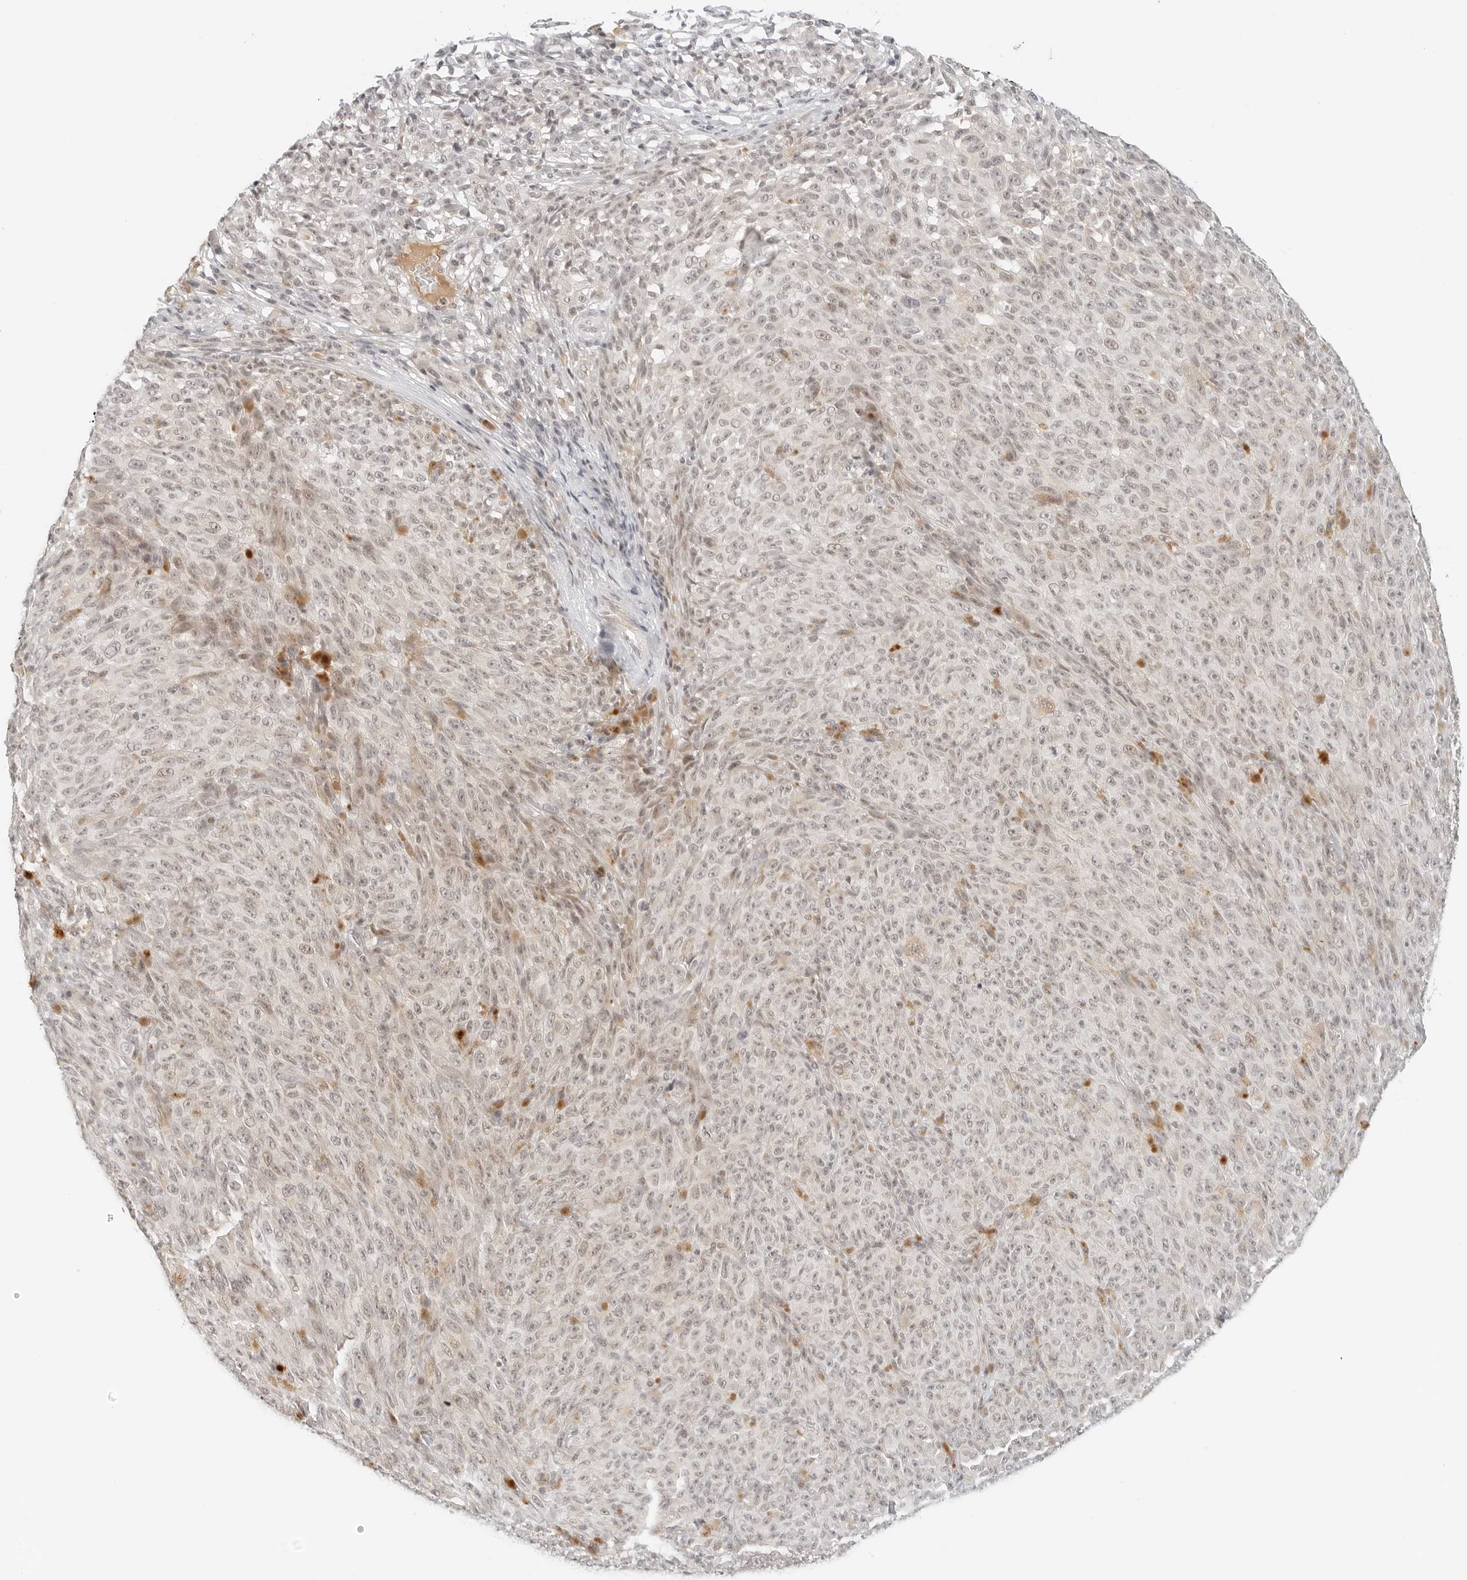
{"staining": {"intensity": "negative", "quantity": "none", "location": "none"}, "tissue": "melanoma", "cell_type": "Tumor cells", "image_type": "cancer", "snomed": [{"axis": "morphology", "description": "Malignant melanoma, NOS"}, {"axis": "topography", "description": "Skin"}], "caption": "Tumor cells are negative for protein expression in human malignant melanoma.", "gene": "NEO1", "patient": {"sex": "female", "age": 82}}